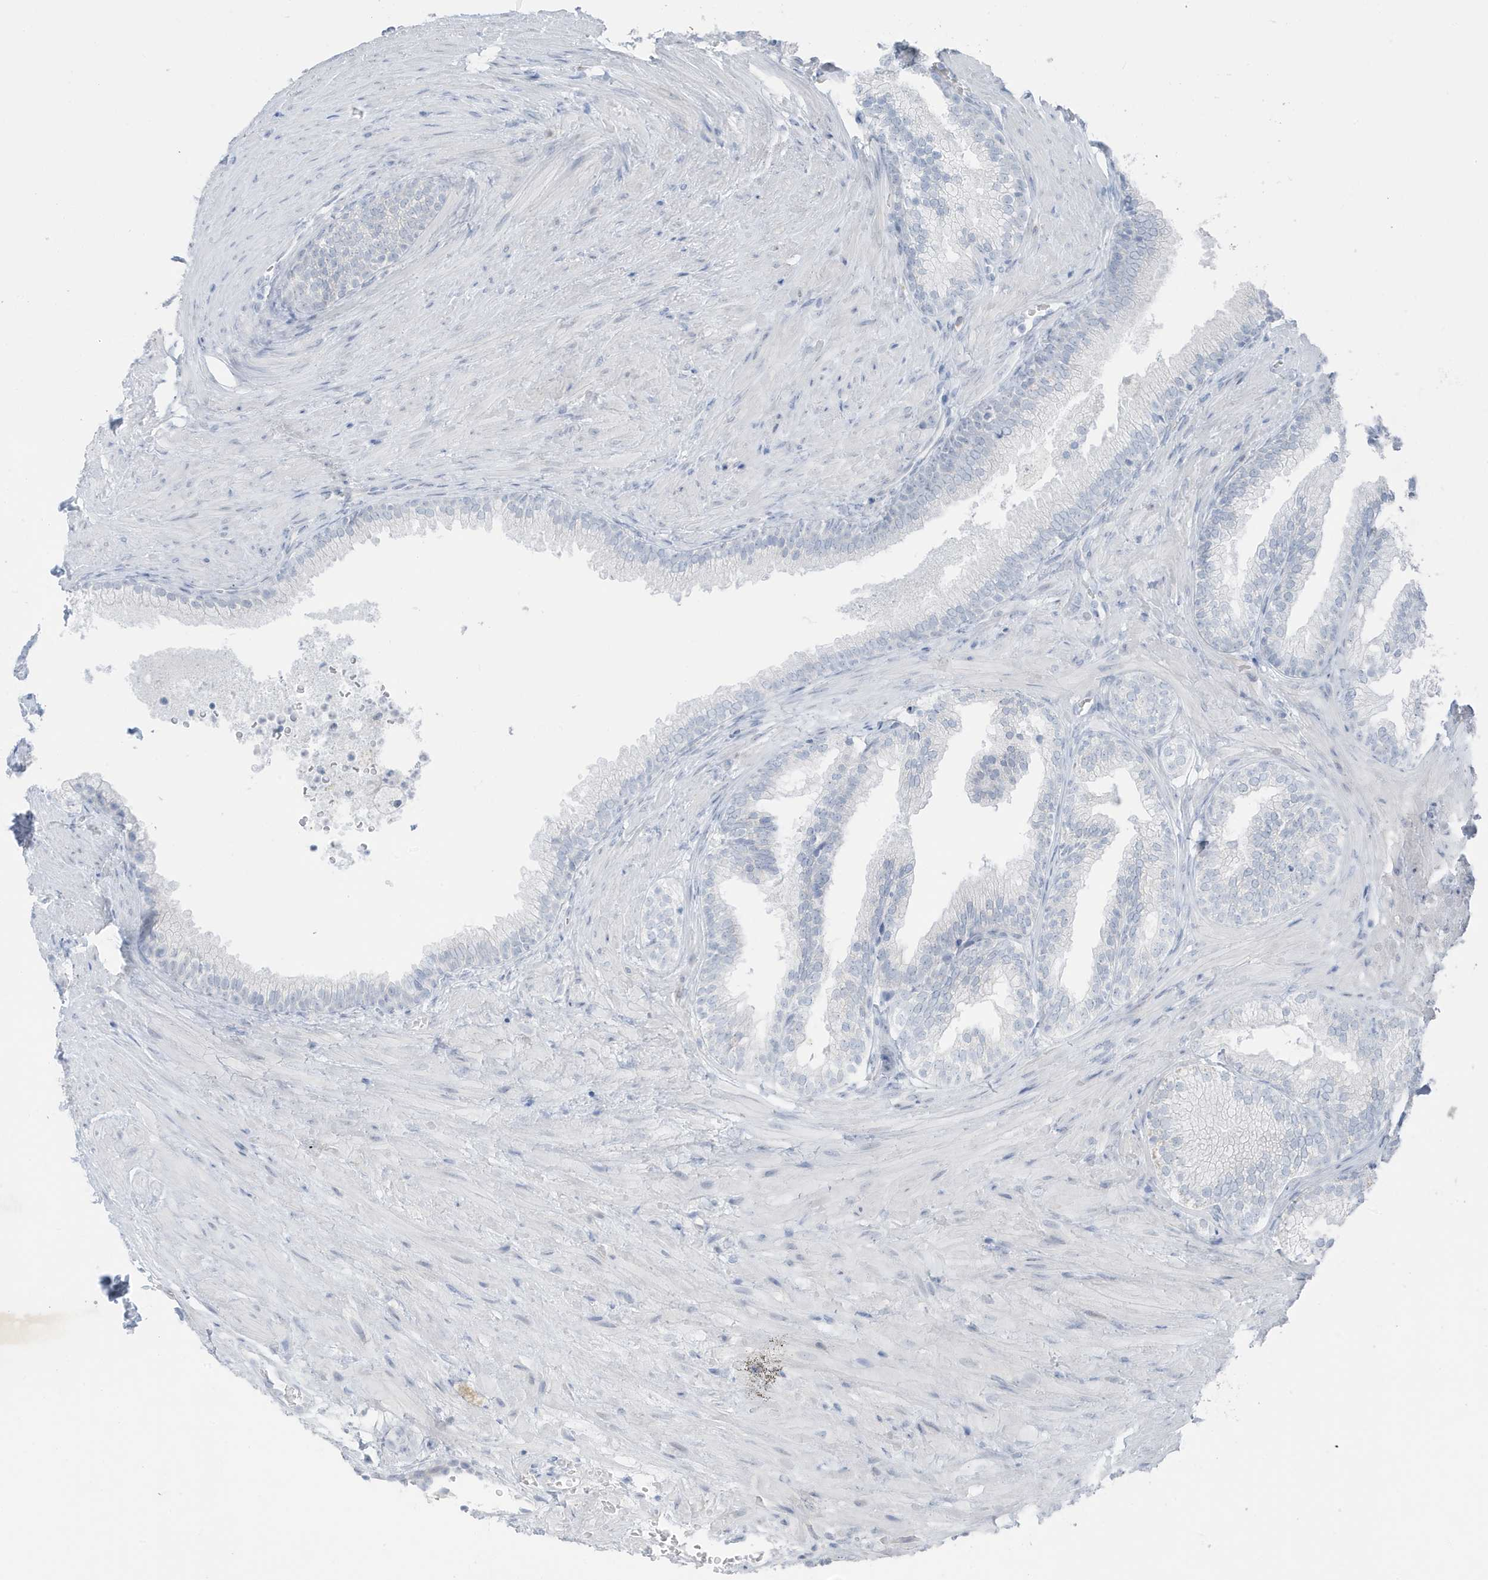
{"staining": {"intensity": "negative", "quantity": "none", "location": "none"}, "tissue": "prostate", "cell_type": "Glandular cells", "image_type": "normal", "snomed": [{"axis": "morphology", "description": "Normal tissue, NOS"}, {"axis": "topography", "description": "Prostate"}], "caption": "Immunohistochemical staining of unremarkable human prostate shows no significant expression in glandular cells.", "gene": "ZFP64", "patient": {"sex": "male", "age": 76}}